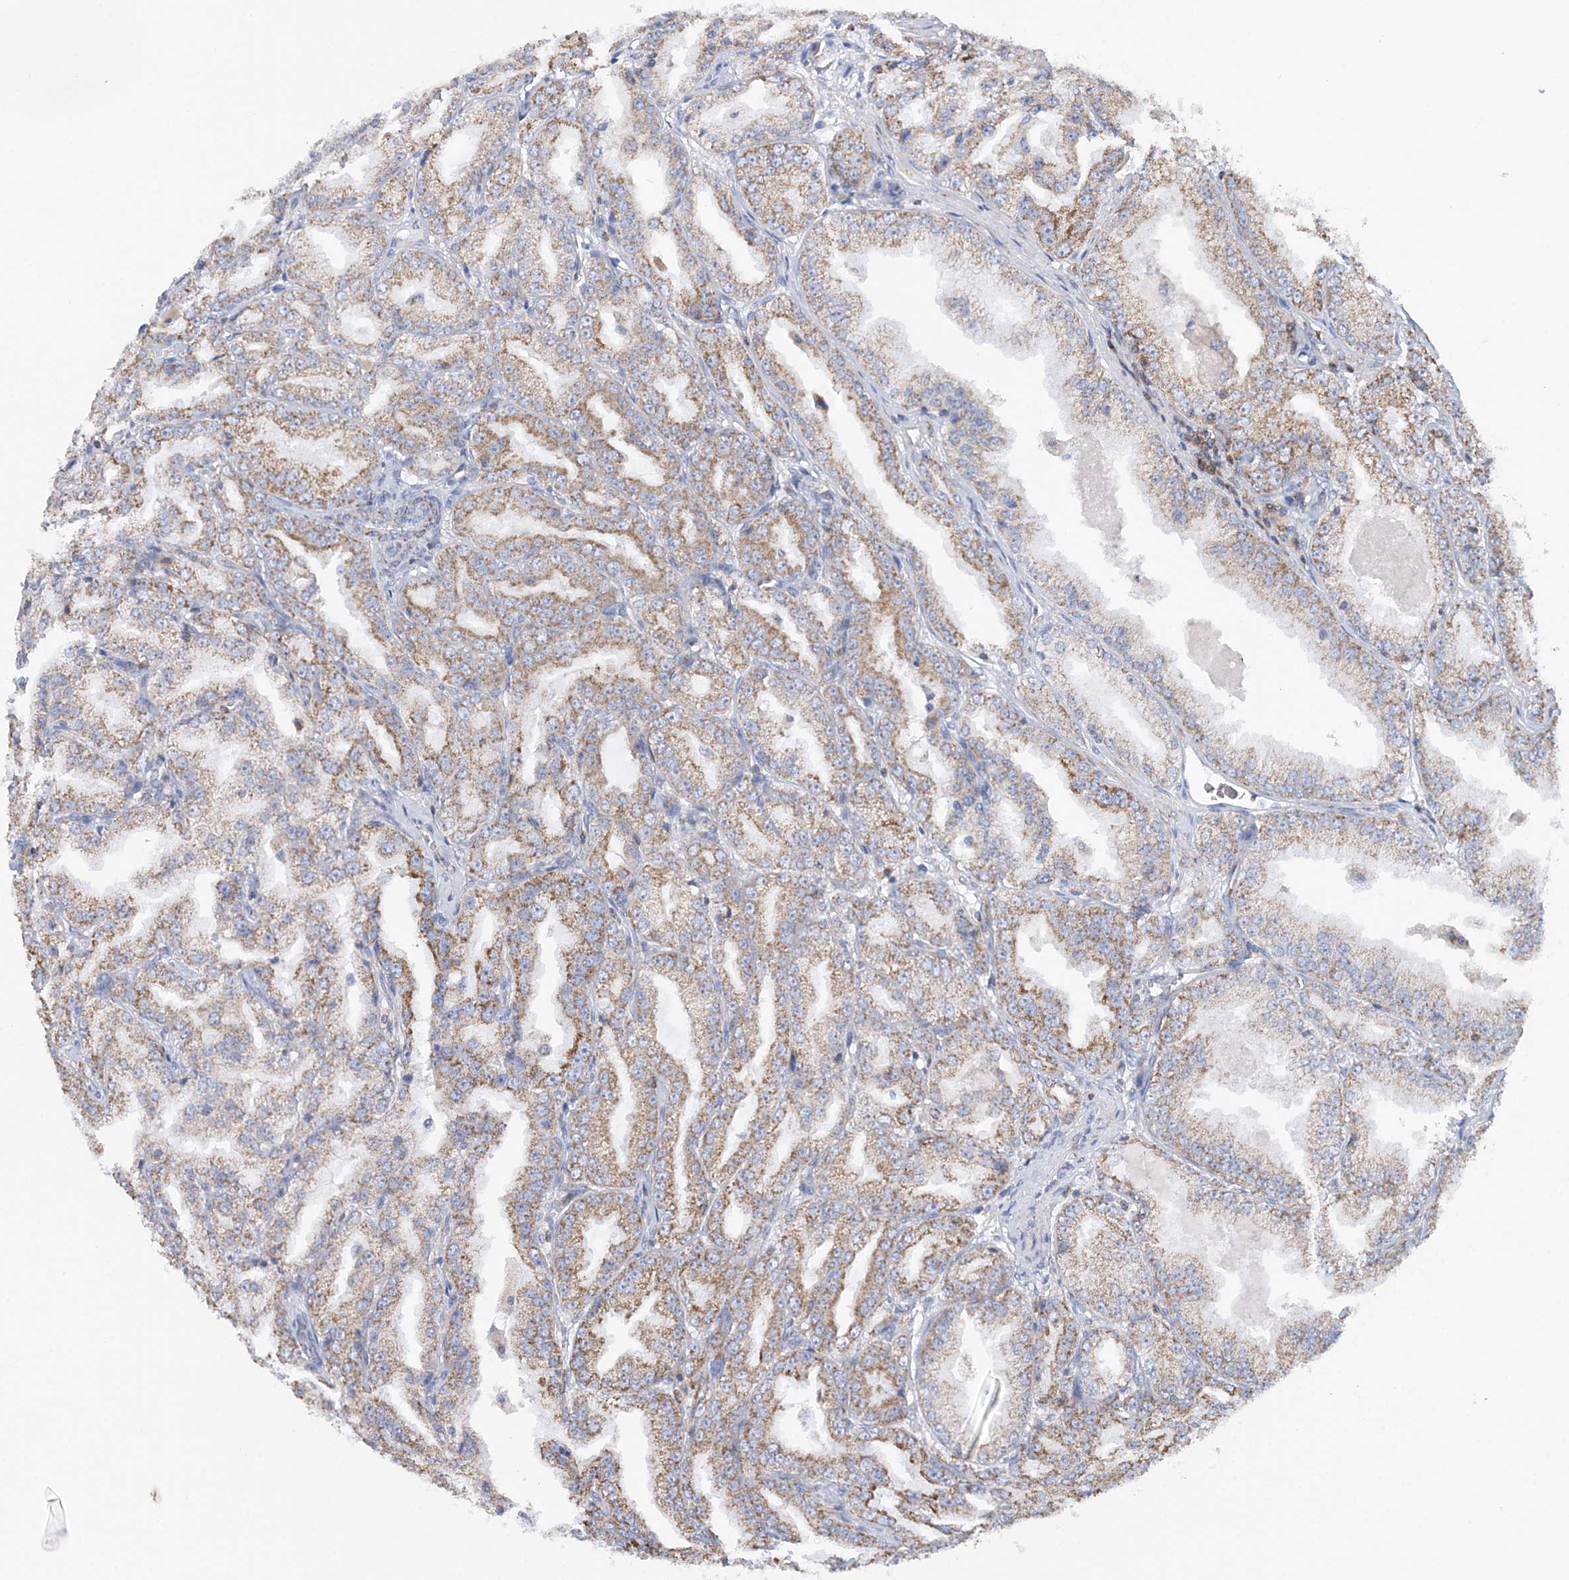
{"staining": {"intensity": "moderate", "quantity": "25%-75%", "location": "cytoplasmic/membranous"}, "tissue": "prostate cancer", "cell_type": "Tumor cells", "image_type": "cancer", "snomed": [{"axis": "morphology", "description": "Adenocarcinoma, High grade"}, {"axis": "topography", "description": "Prostate"}], "caption": "This is a micrograph of immunohistochemistry staining of prostate high-grade adenocarcinoma, which shows moderate staining in the cytoplasmic/membranous of tumor cells.", "gene": "TTC32", "patient": {"sex": "male", "age": 61}}